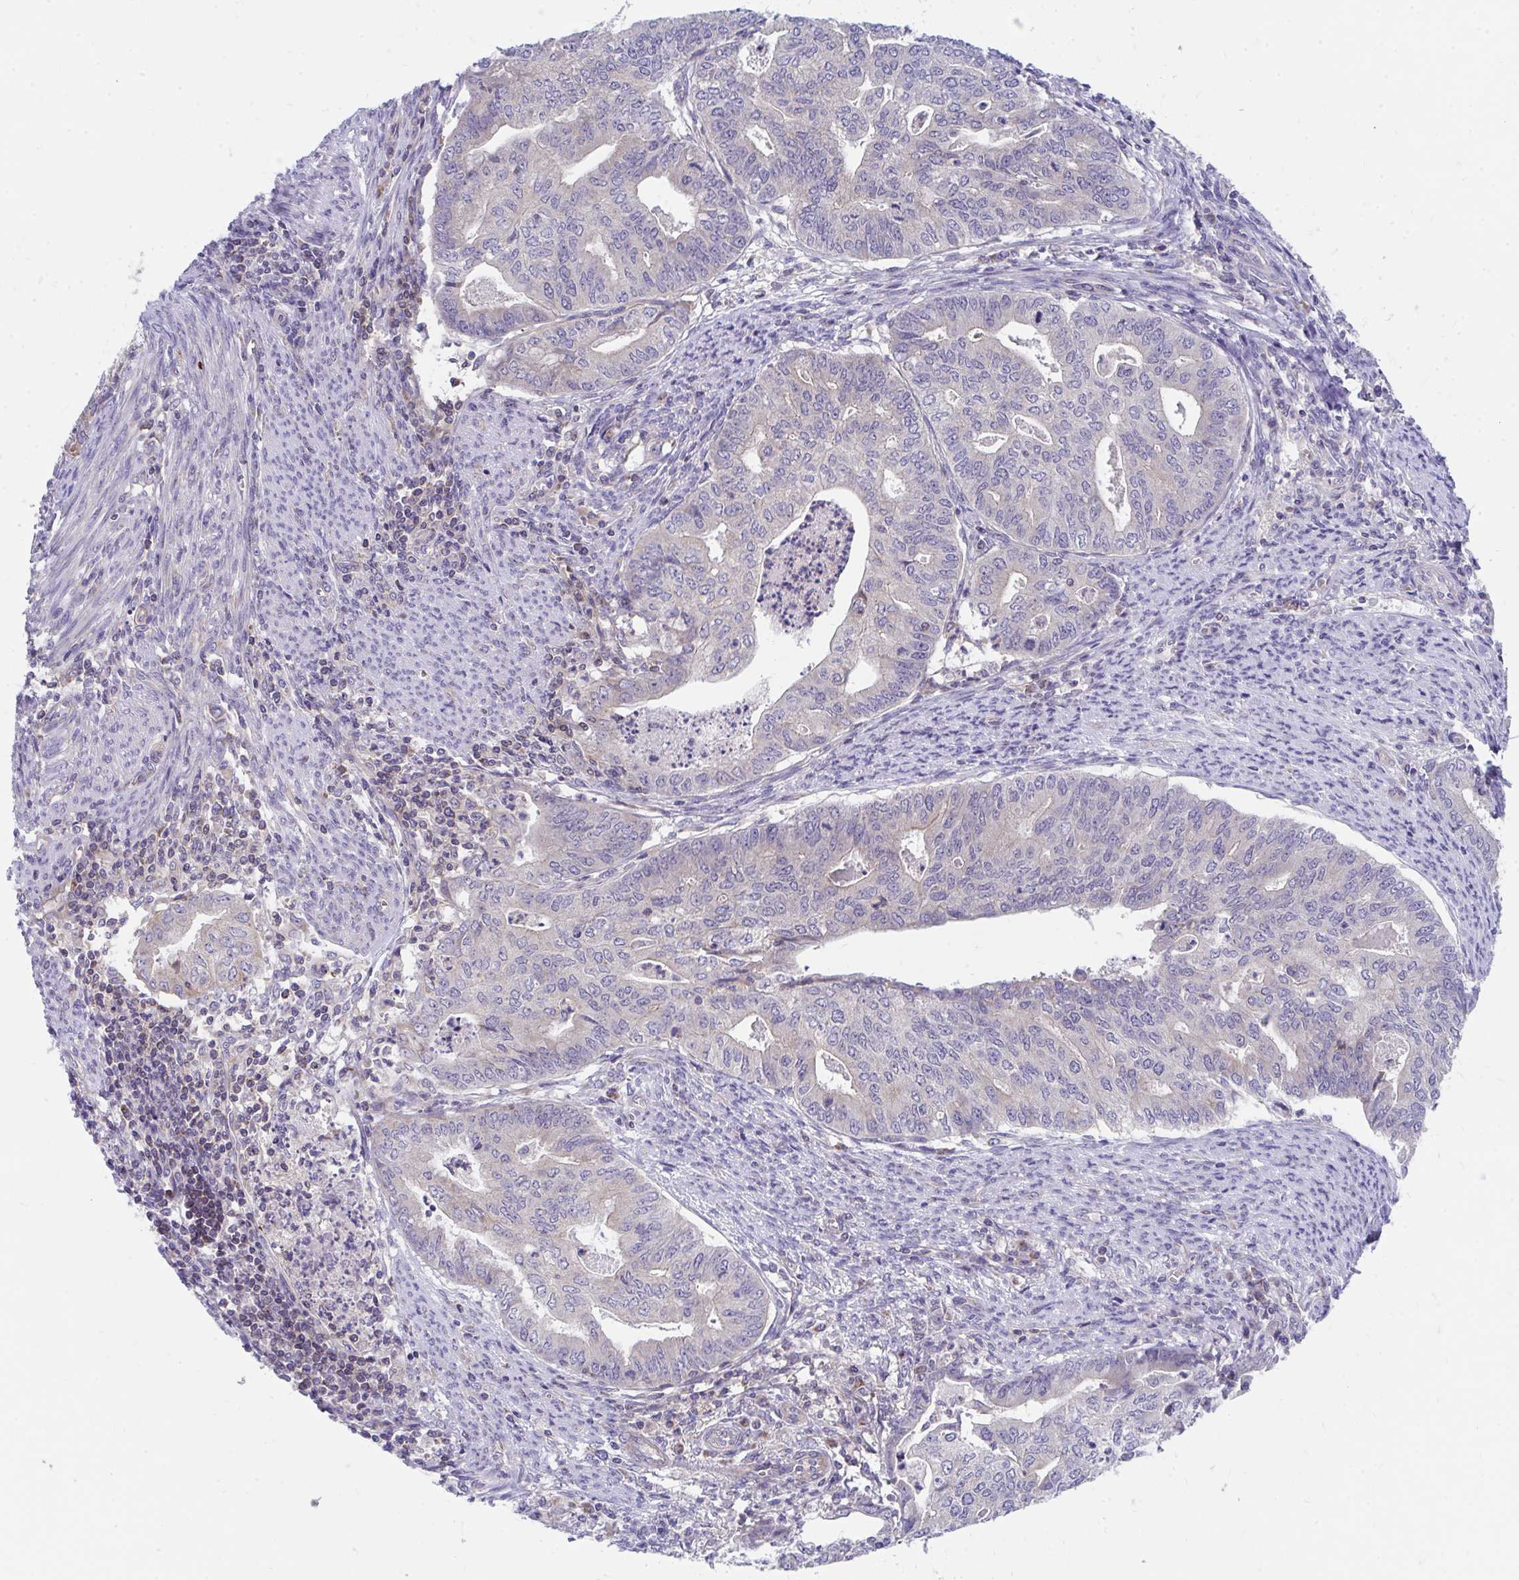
{"staining": {"intensity": "negative", "quantity": "none", "location": "none"}, "tissue": "endometrial cancer", "cell_type": "Tumor cells", "image_type": "cancer", "snomed": [{"axis": "morphology", "description": "Adenocarcinoma, NOS"}, {"axis": "topography", "description": "Endometrium"}], "caption": "The IHC micrograph has no significant staining in tumor cells of endometrial adenocarcinoma tissue.", "gene": "FHIP1B", "patient": {"sex": "female", "age": 79}}